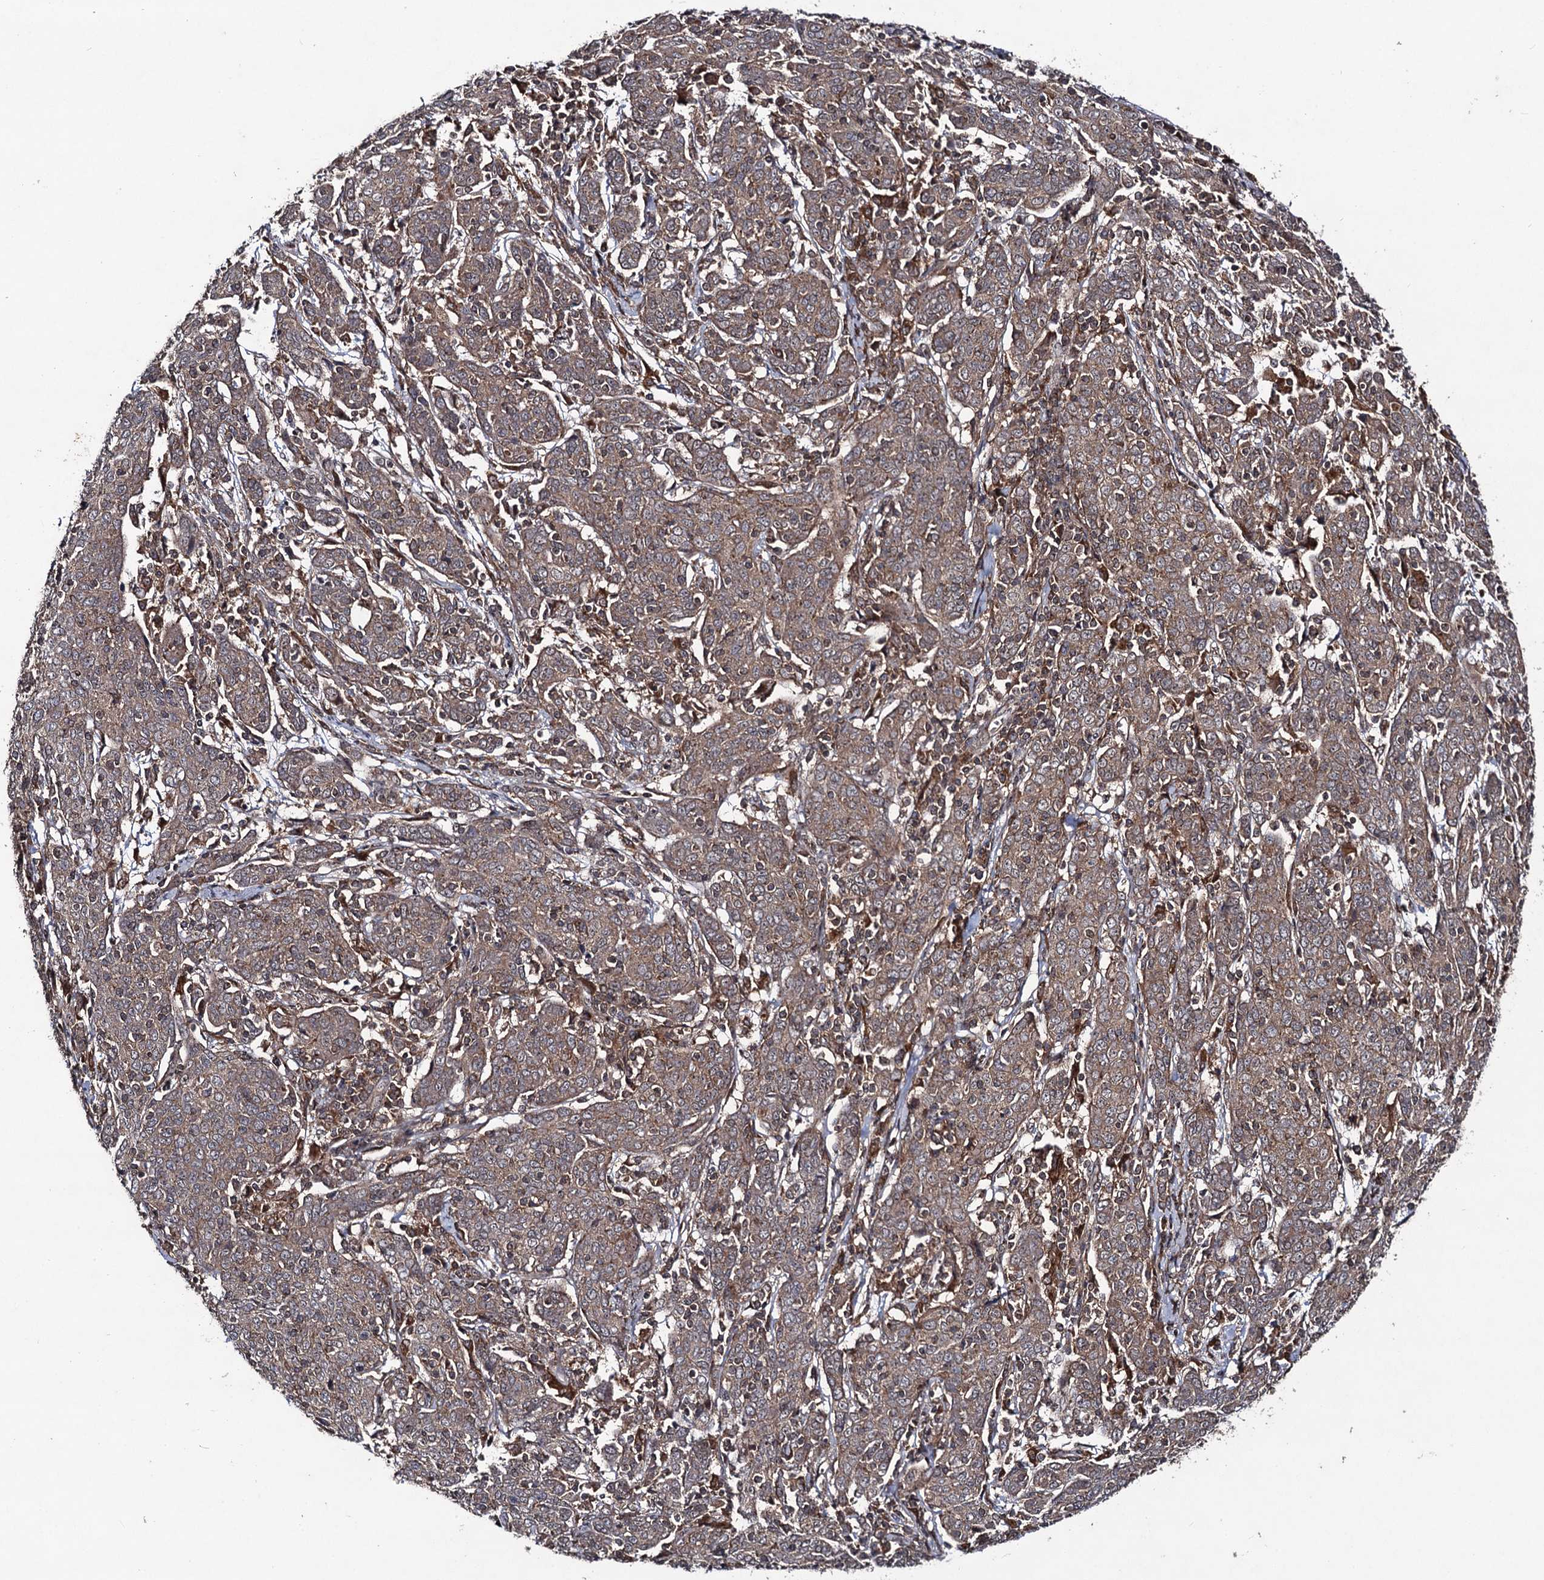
{"staining": {"intensity": "moderate", "quantity": ">75%", "location": "cytoplasmic/membranous"}, "tissue": "cervical cancer", "cell_type": "Tumor cells", "image_type": "cancer", "snomed": [{"axis": "morphology", "description": "Squamous cell carcinoma, NOS"}, {"axis": "topography", "description": "Cervix"}], "caption": "Immunohistochemical staining of cervical cancer shows medium levels of moderate cytoplasmic/membranous expression in approximately >75% of tumor cells. The protein of interest is shown in brown color, while the nuclei are stained blue.", "gene": "KXD1", "patient": {"sex": "female", "age": 67}}